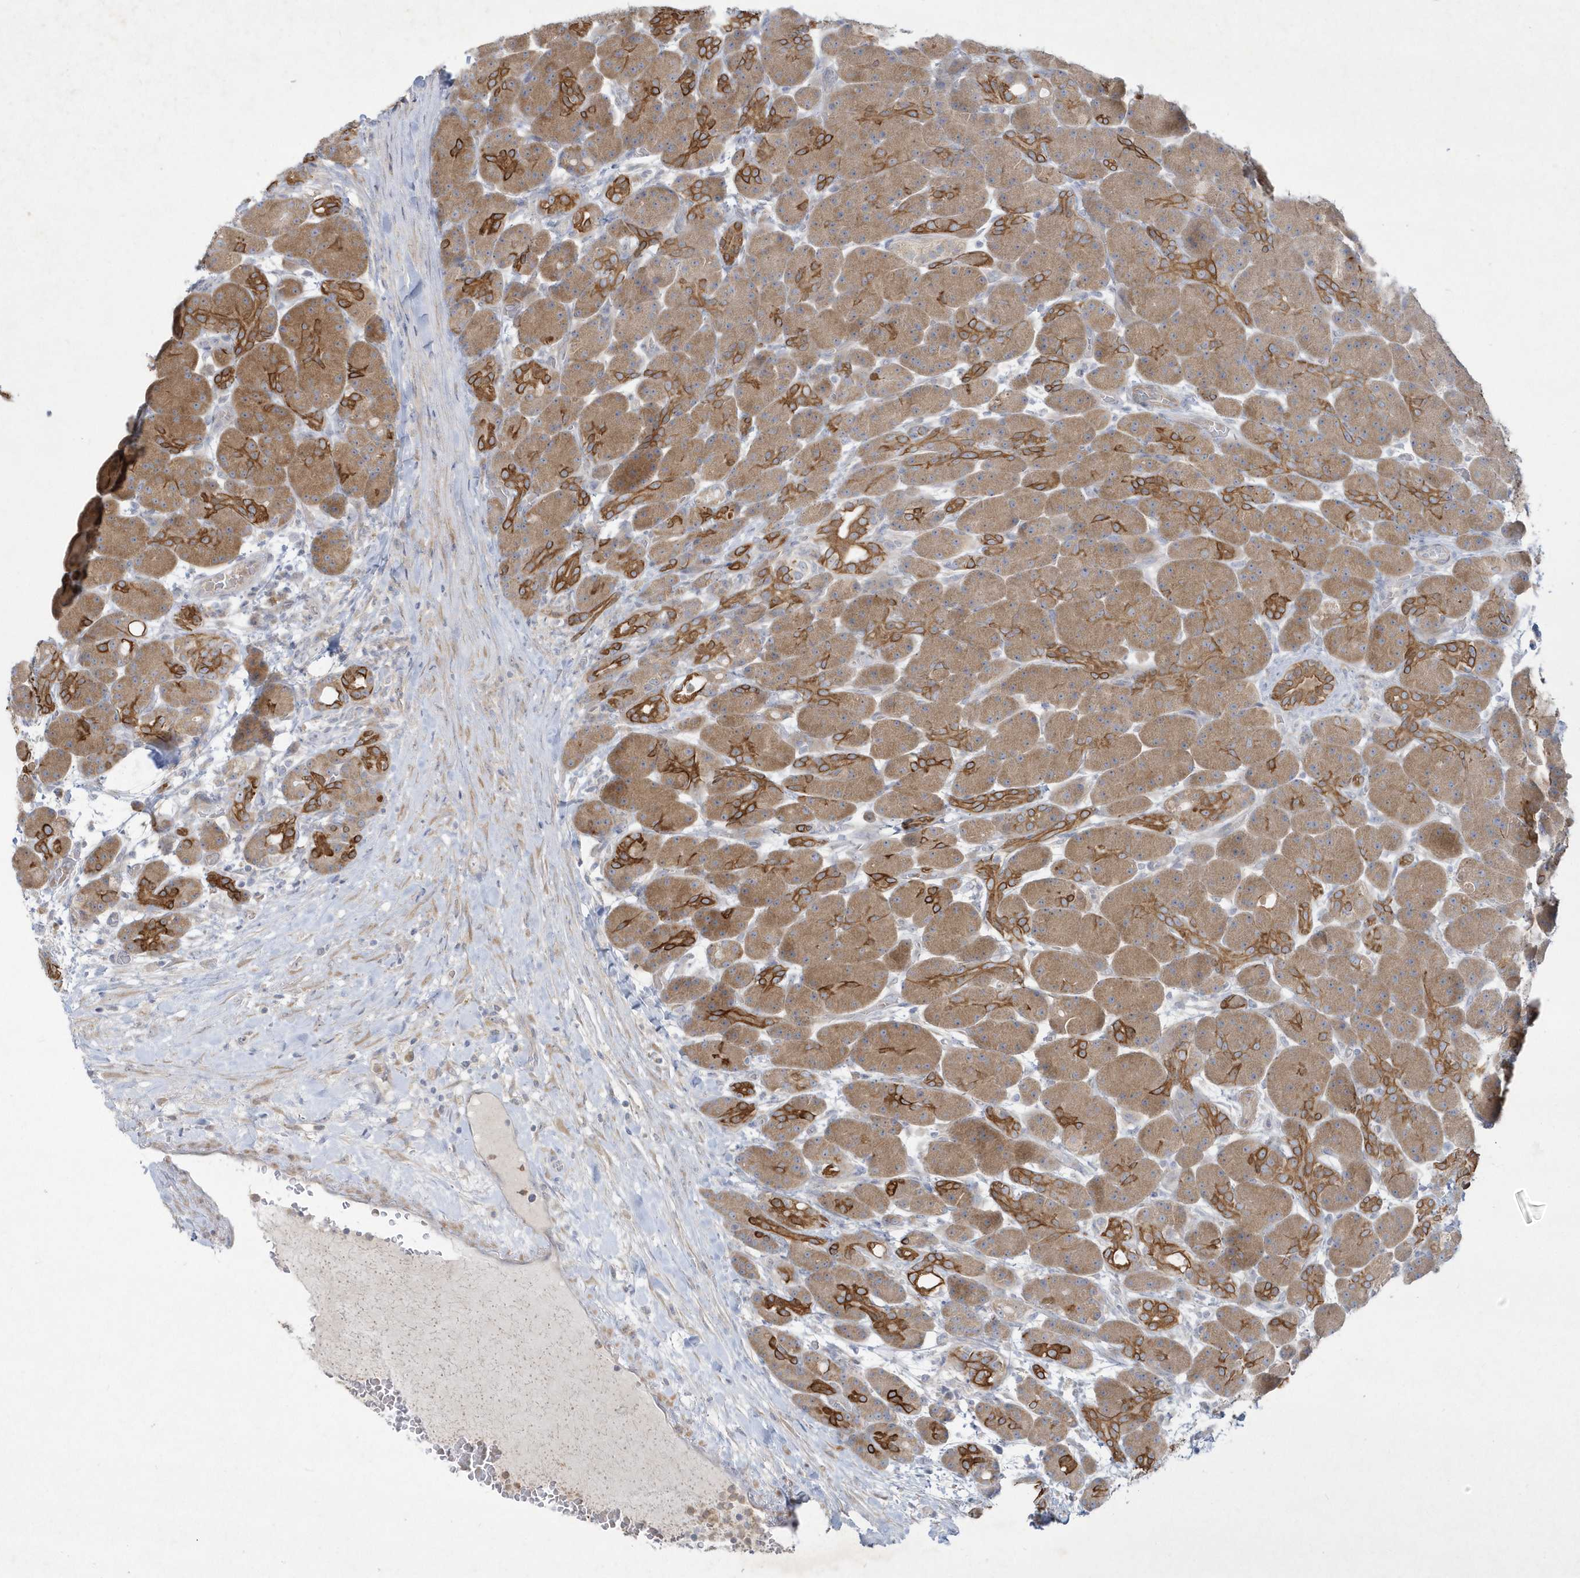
{"staining": {"intensity": "moderate", "quantity": ">75%", "location": "cytoplasmic/membranous"}, "tissue": "pancreas", "cell_type": "Exocrine glandular cells", "image_type": "normal", "snomed": [{"axis": "morphology", "description": "Normal tissue, NOS"}, {"axis": "topography", "description": "Pancreas"}], "caption": "The photomicrograph exhibits staining of benign pancreas, revealing moderate cytoplasmic/membranous protein expression (brown color) within exocrine glandular cells.", "gene": "LARS1", "patient": {"sex": "male", "age": 63}}